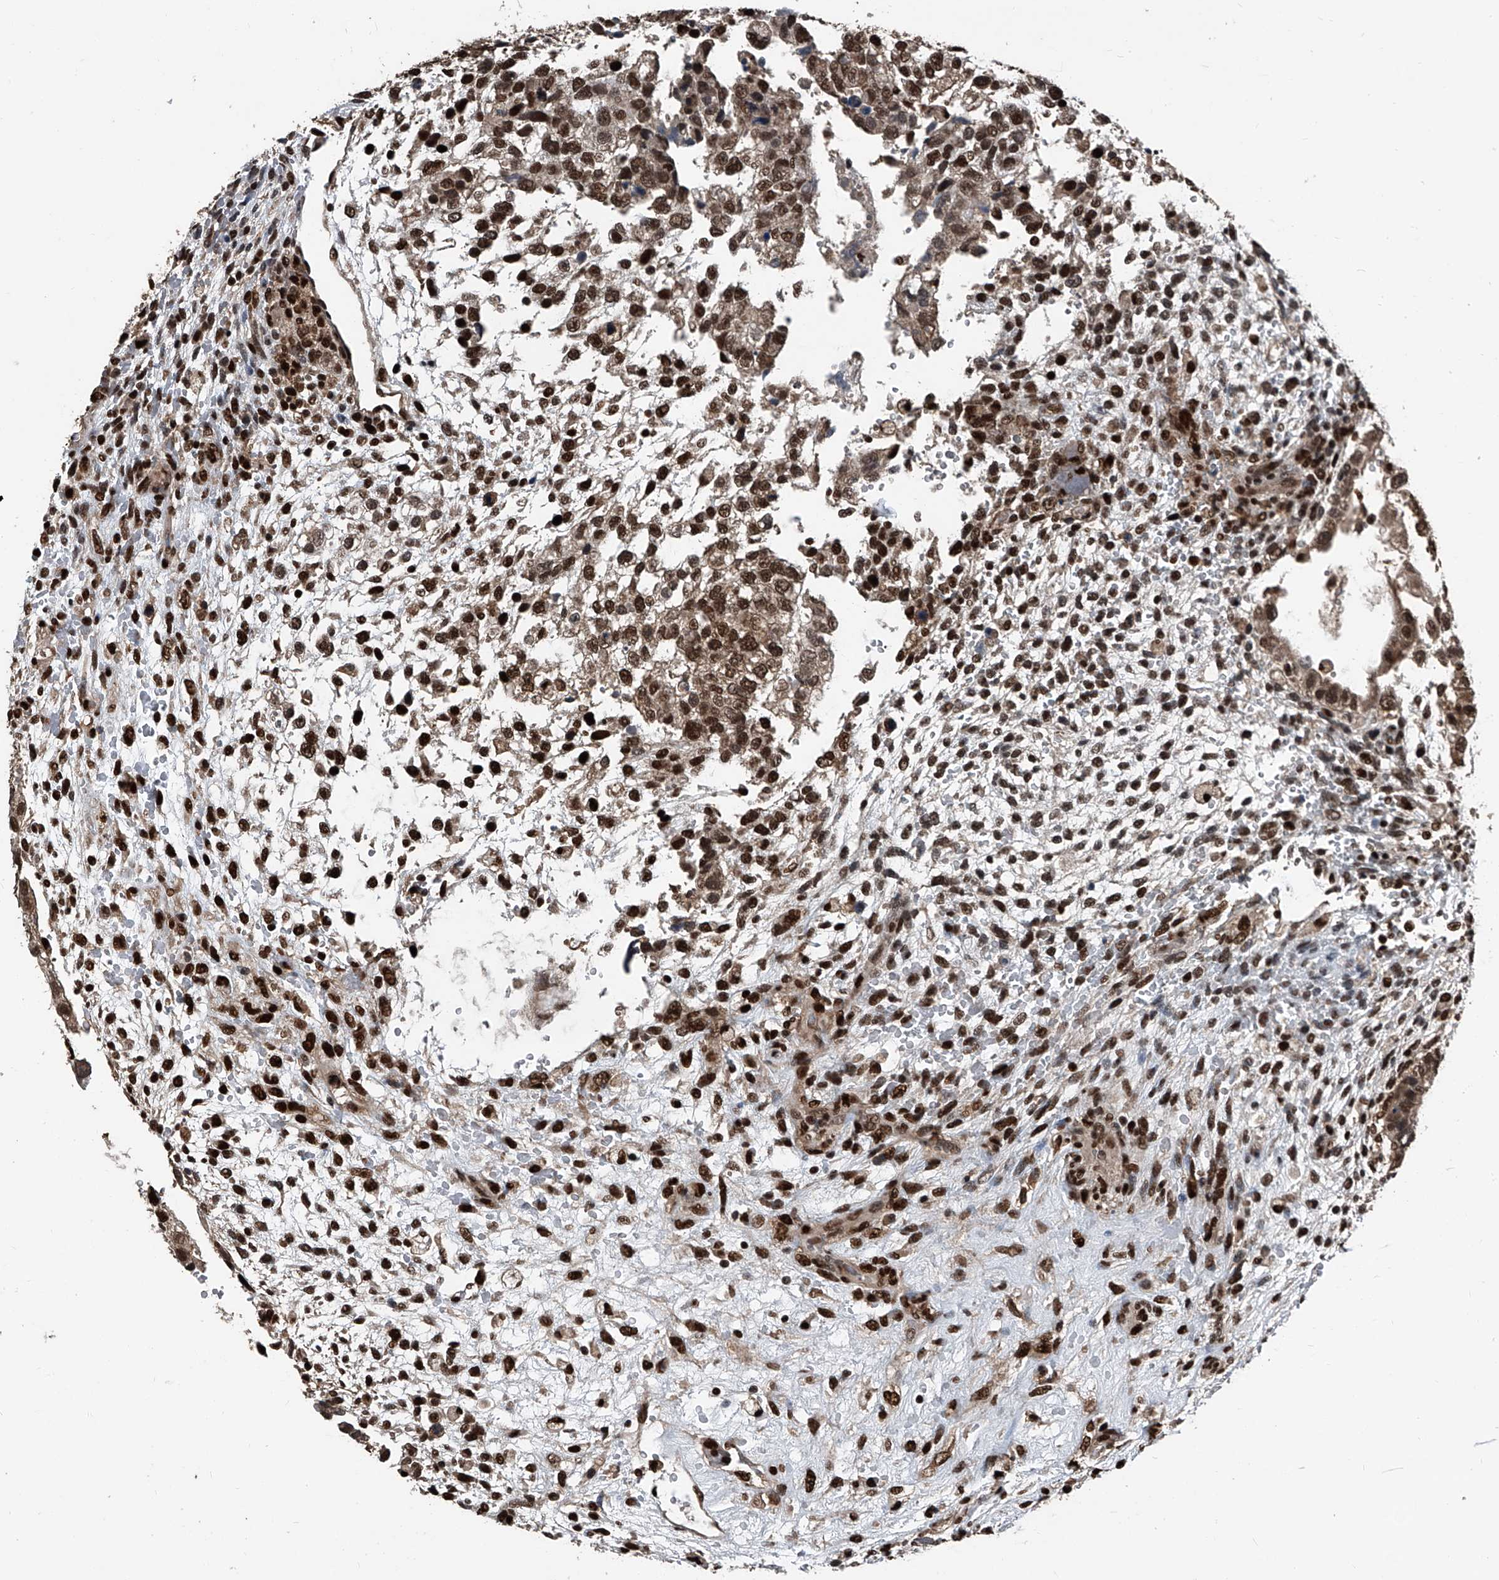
{"staining": {"intensity": "strong", "quantity": ">75%", "location": "nuclear"}, "tissue": "testis cancer", "cell_type": "Tumor cells", "image_type": "cancer", "snomed": [{"axis": "morphology", "description": "Carcinoma, Embryonal, NOS"}, {"axis": "topography", "description": "Testis"}], "caption": "Protein expression analysis of testis cancer displays strong nuclear staining in approximately >75% of tumor cells.", "gene": "FKBP5", "patient": {"sex": "male", "age": 37}}